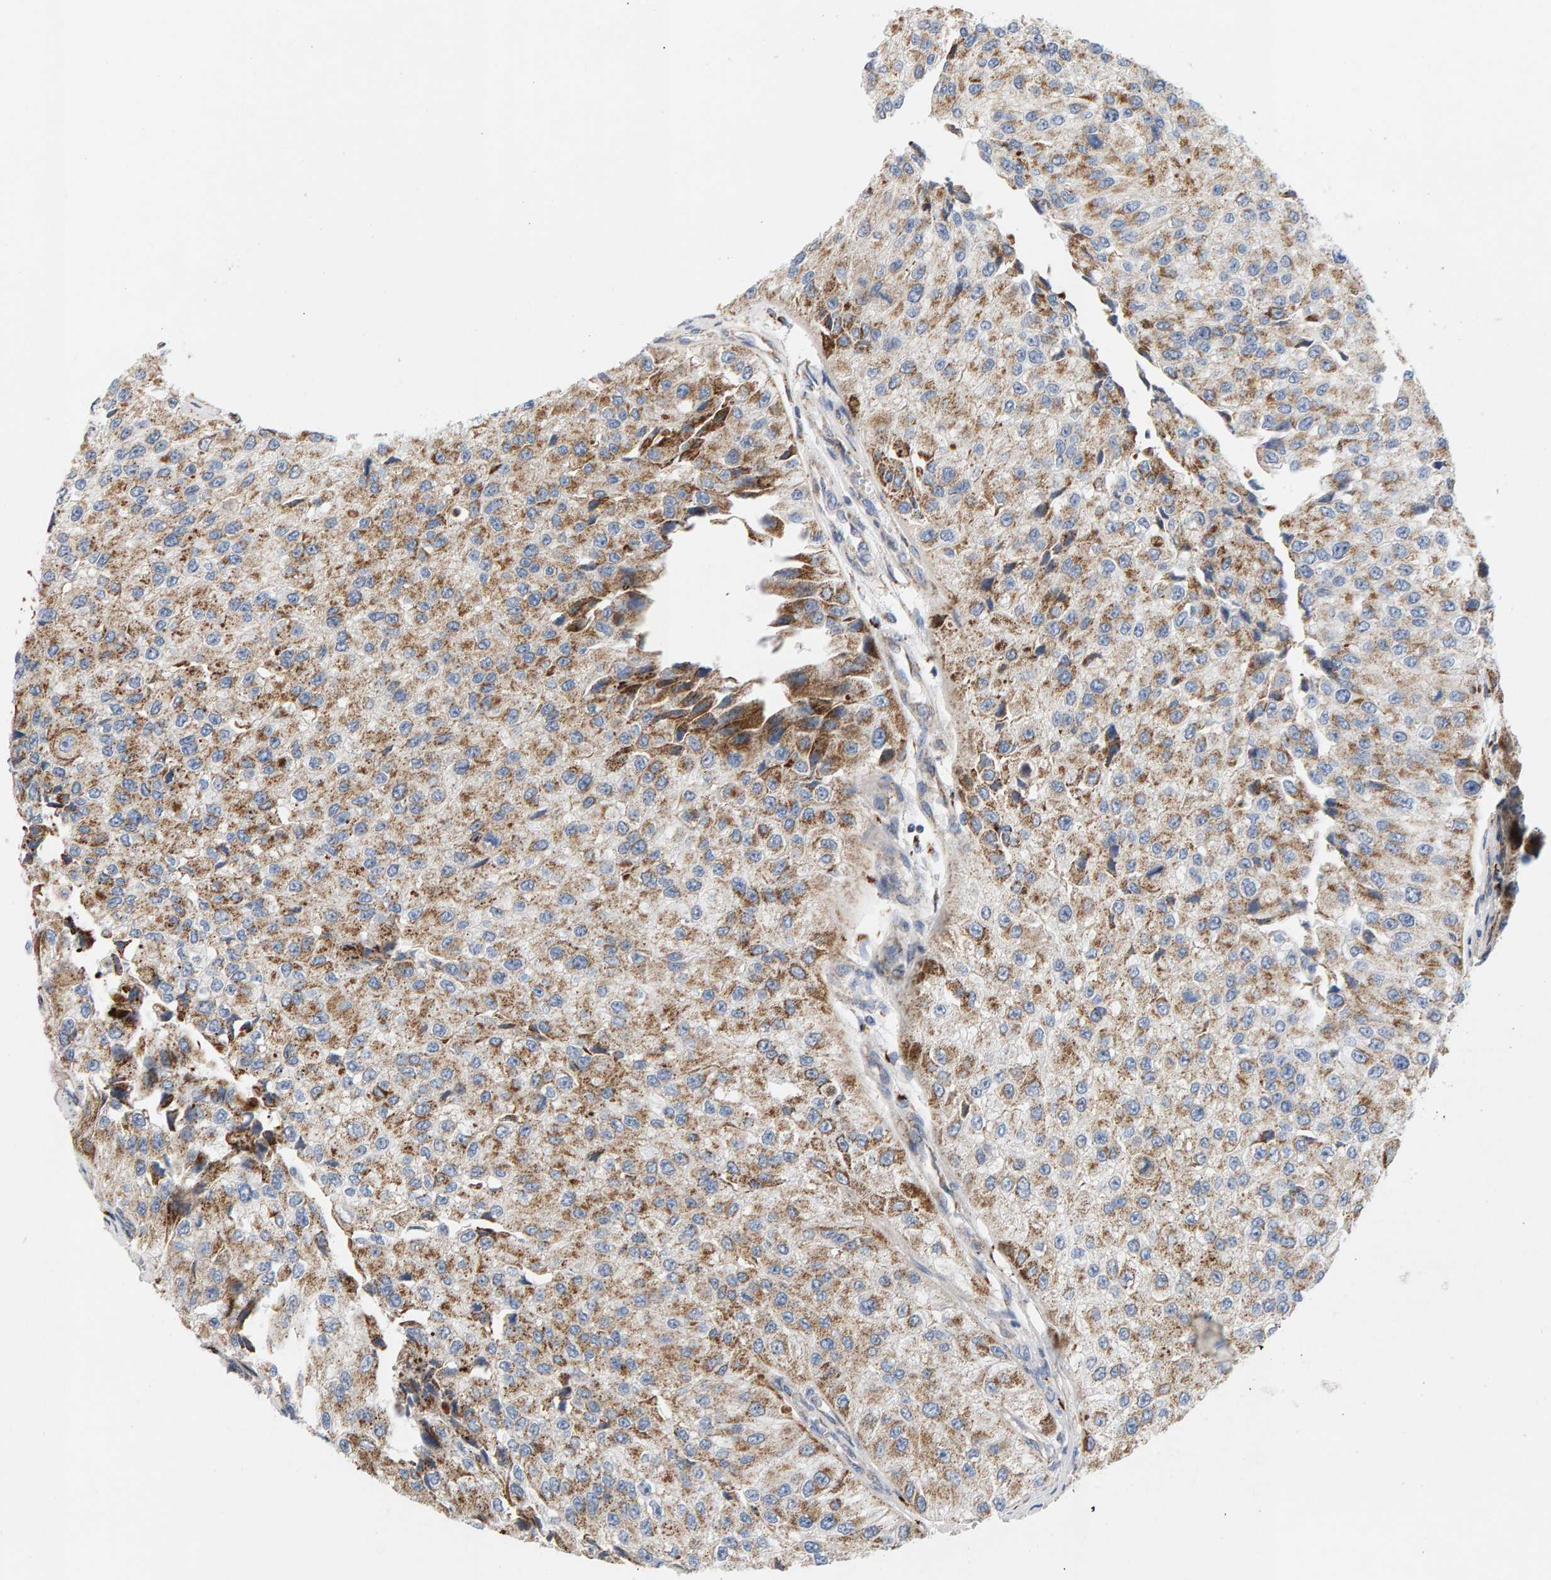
{"staining": {"intensity": "moderate", "quantity": ">75%", "location": "cytoplasmic/membranous"}, "tissue": "urothelial cancer", "cell_type": "Tumor cells", "image_type": "cancer", "snomed": [{"axis": "morphology", "description": "Urothelial carcinoma, High grade"}, {"axis": "topography", "description": "Kidney"}, {"axis": "topography", "description": "Urinary bladder"}], "caption": "High-grade urothelial carcinoma stained with DAB IHC exhibits medium levels of moderate cytoplasmic/membranous positivity in approximately >75% of tumor cells.", "gene": "GGTA1", "patient": {"sex": "male", "age": 77}}